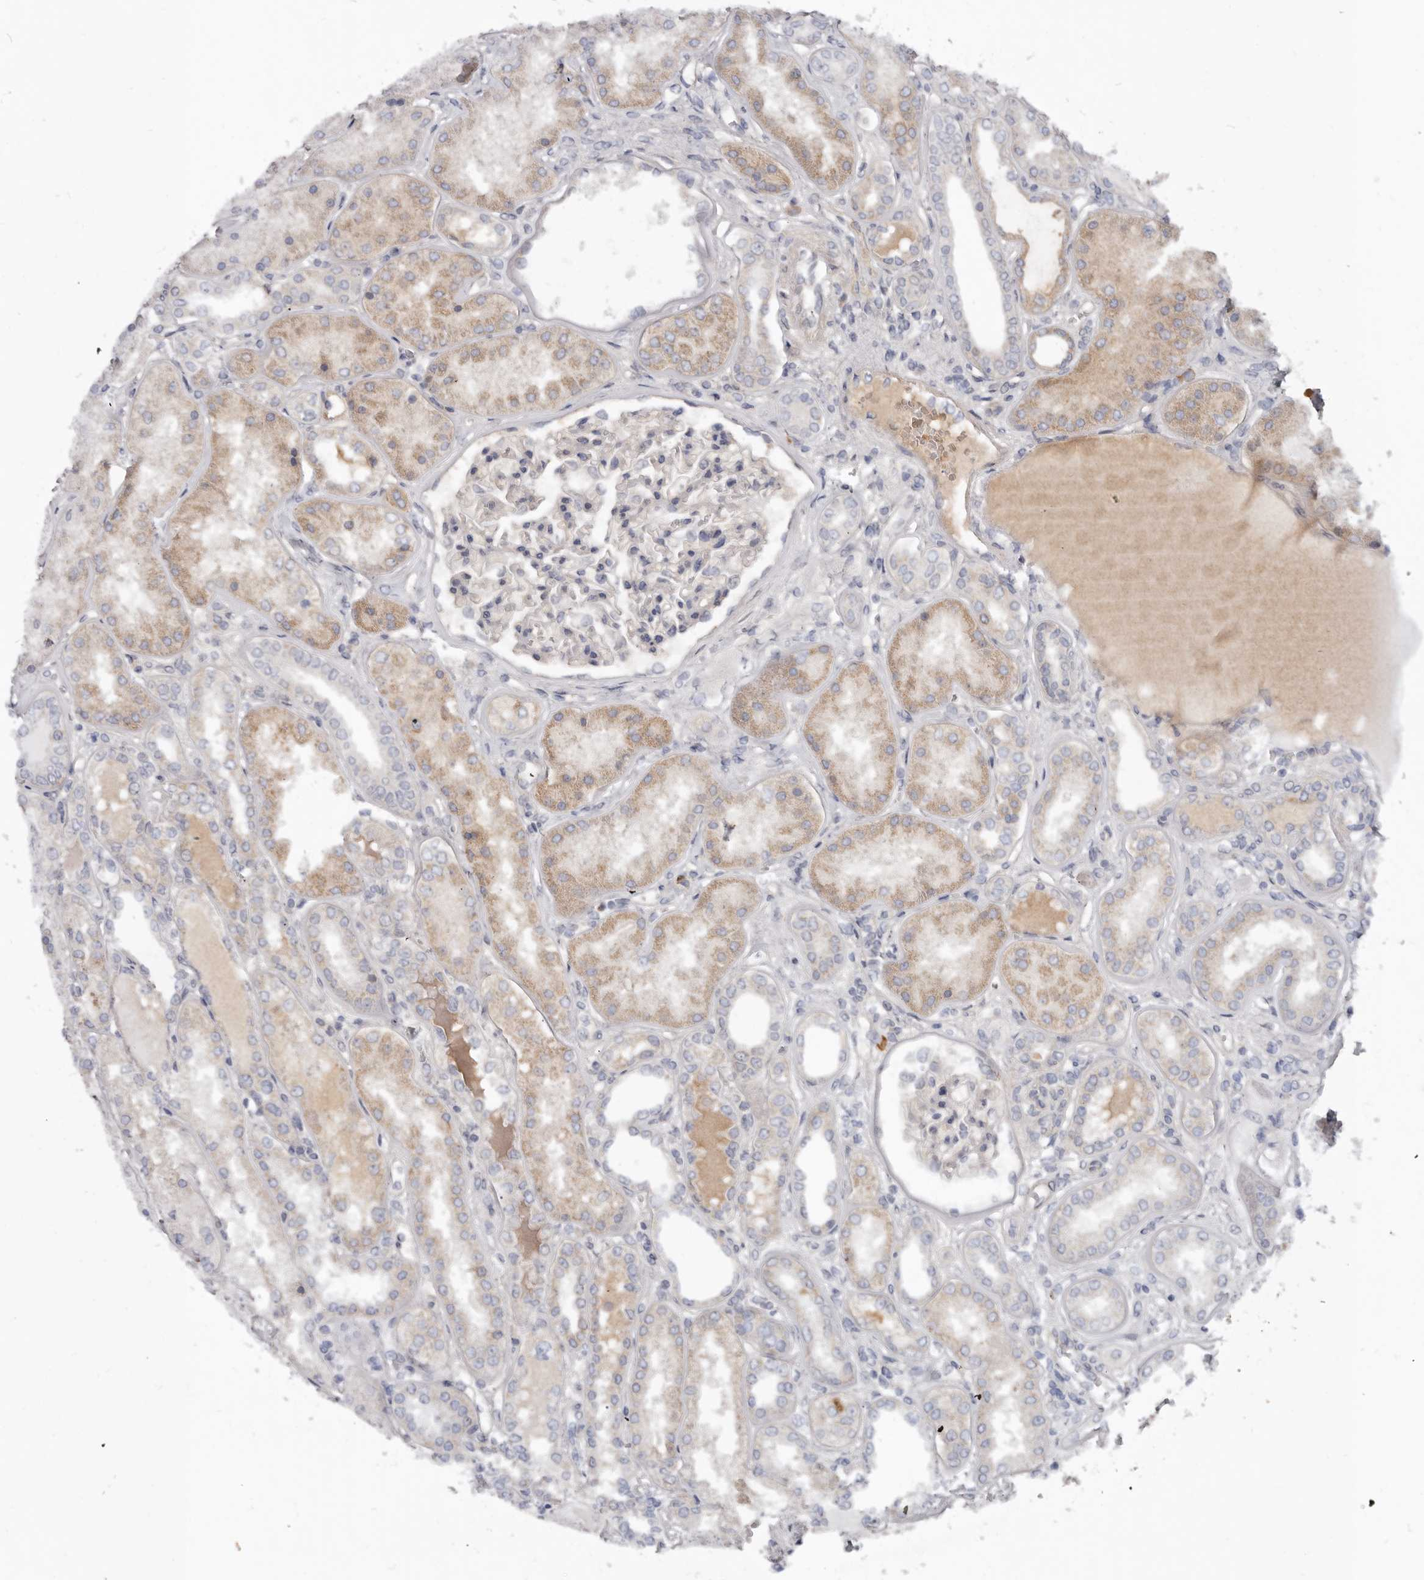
{"staining": {"intensity": "weak", "quantity": "<25%", "location": "cytoplasmic/membranous"}, "tissue": "kidney", "cell_type": "Cells in glomeruli", "image_type": "normal", "snomed": [{"axis": "morphology", "description": "Normal tissue, NOS"}, {"axis": "topography", "description": "Kidney"}], "caption": "This is an immunohistochemistry histopathology image of normal human kidney. There is no staining in cells in glomeruli.", "gene": "SPTA1", "patient": {"sex": "female", "age": 56}}